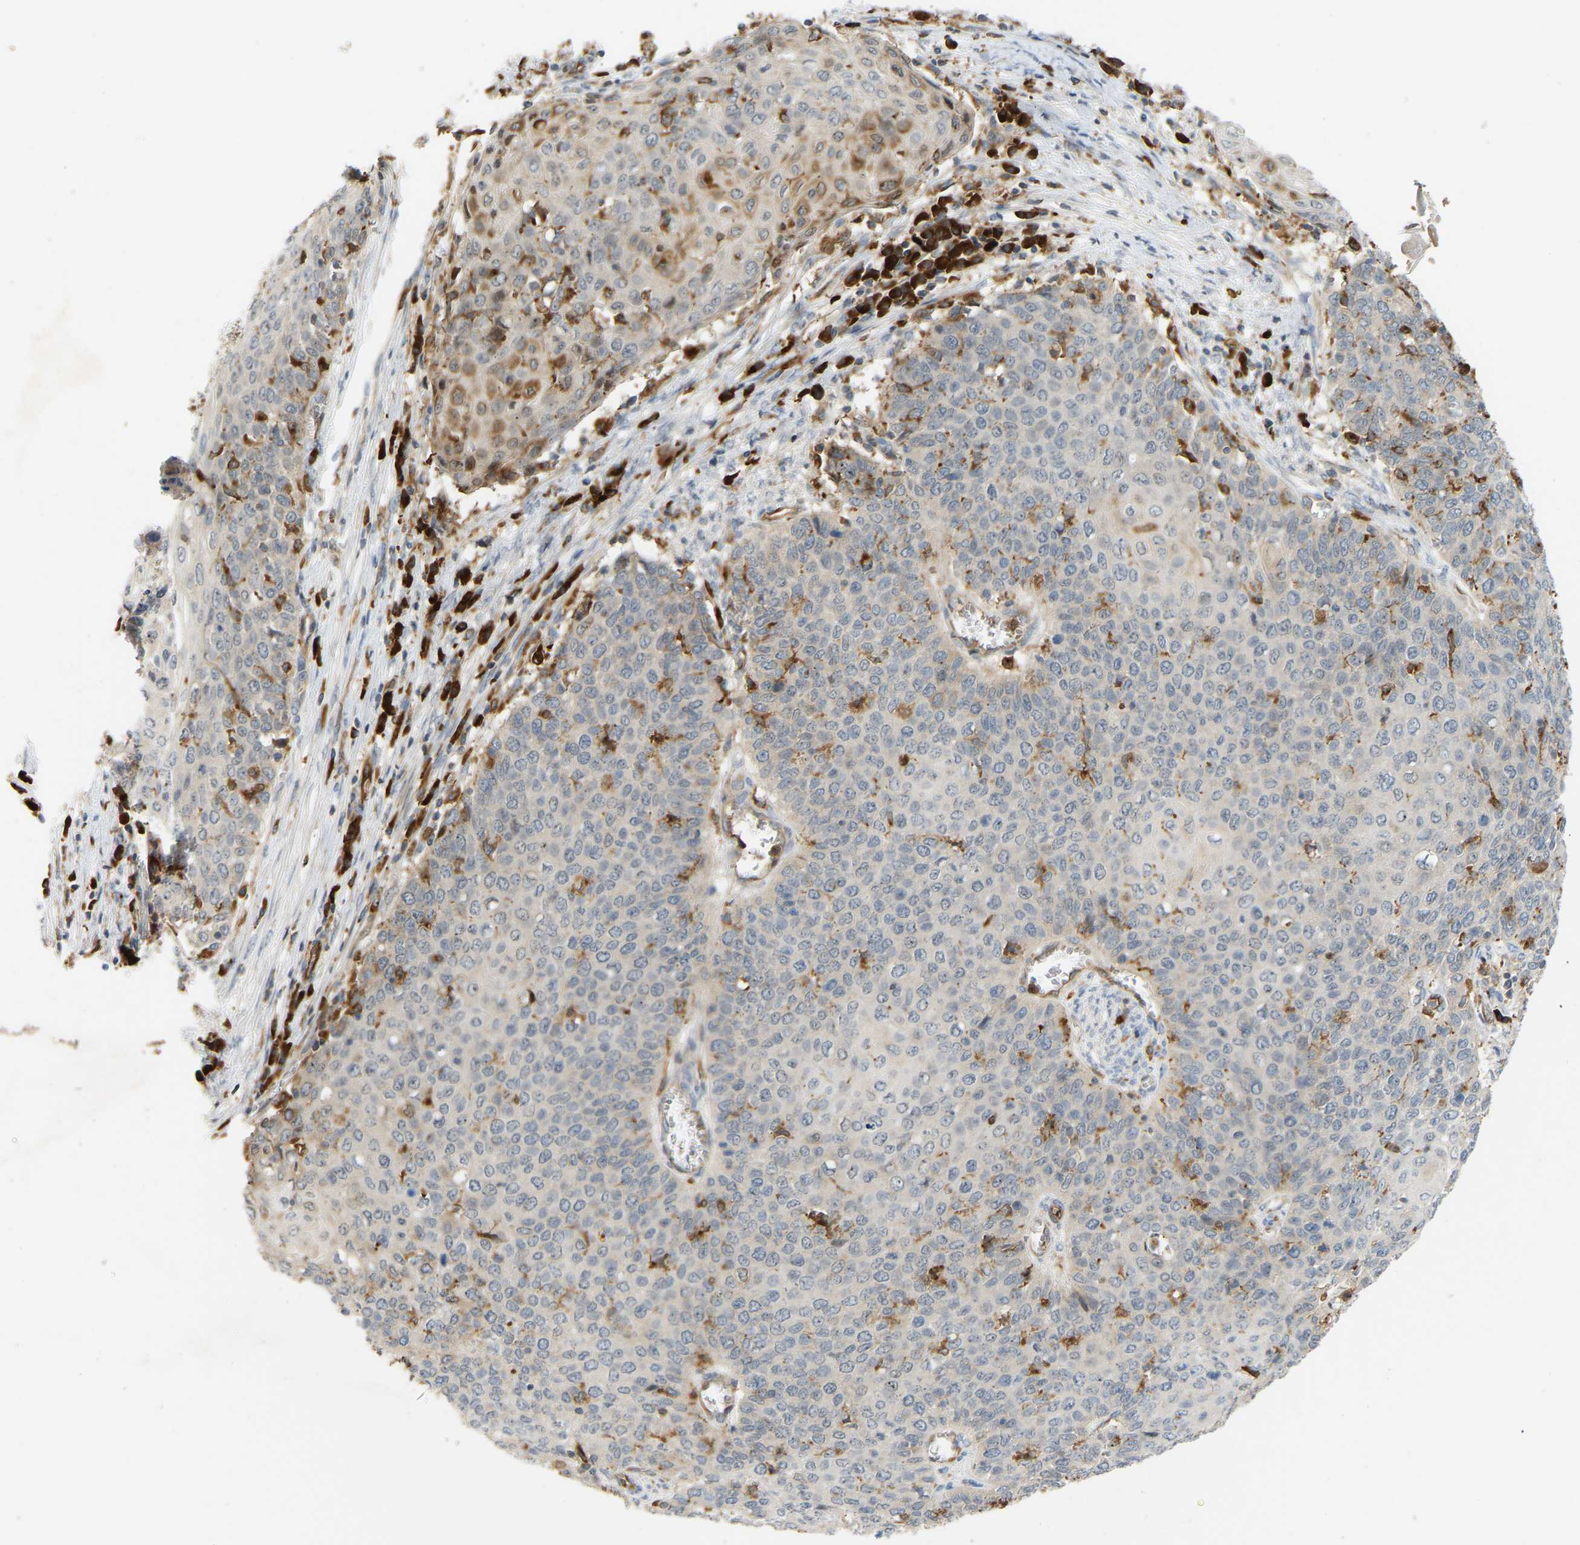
{"staining": {"intensity": "moderate", "quantity": "<25%", "location": "cytoplasmic/membranous"}, "tissue": "cervical cancer", "cell_type": "Tumor cells", "image_type": "cancer", "snomed": [{"axis": "morphology", "description": "Squamous cell carcinoma, NOS"}, {"axis": "topography", "description": "Cervix"}], "caption": "Moderate cytoplasmic/membranous positivity for a protein is identified in about <25% of tumor cells of squamous cell carcinoma (cervical) using immunohistochemistry (IHC).", "gene": "PLCG2", "patient": {"sex": "female", "age": 39}}